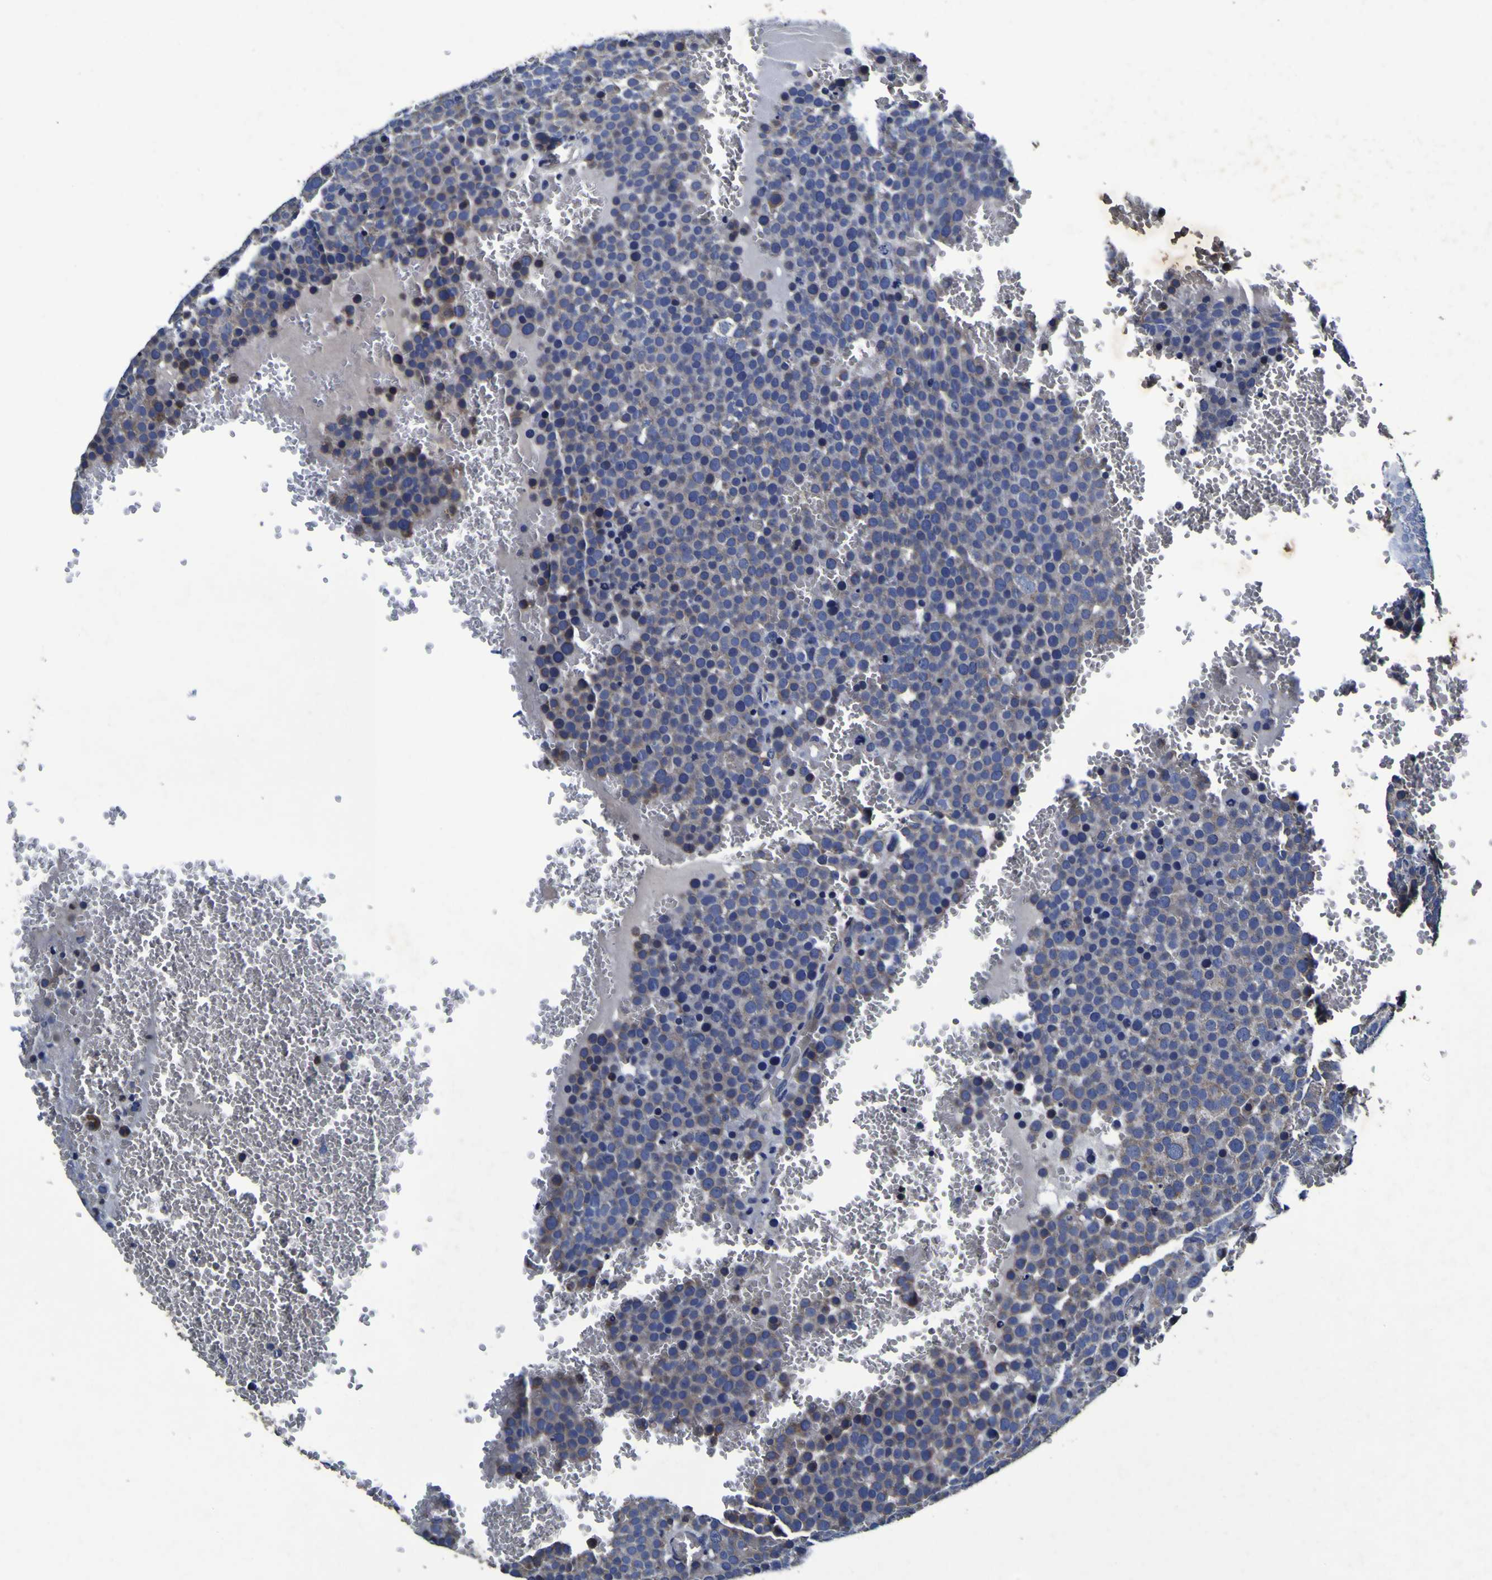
{"staining": {"intensity": "negative", "quantity": "none", "location": "none"}, "tissue": "testis cancer", "cell_type": "Tumor cells", "image_type": "cancer", "snomed": [{"axis": "morphology", "description": "Seminoma, NOS"}, {"axis": "topography", "description": "Testis"}], "caption": "High power microscopy micrograph of an IHC histopathology image of testis cancer (seminoma), revealing no significant staining in tumor cells.", "gene": "PANK4", "patient": {"sex": "male", "age": 71}}